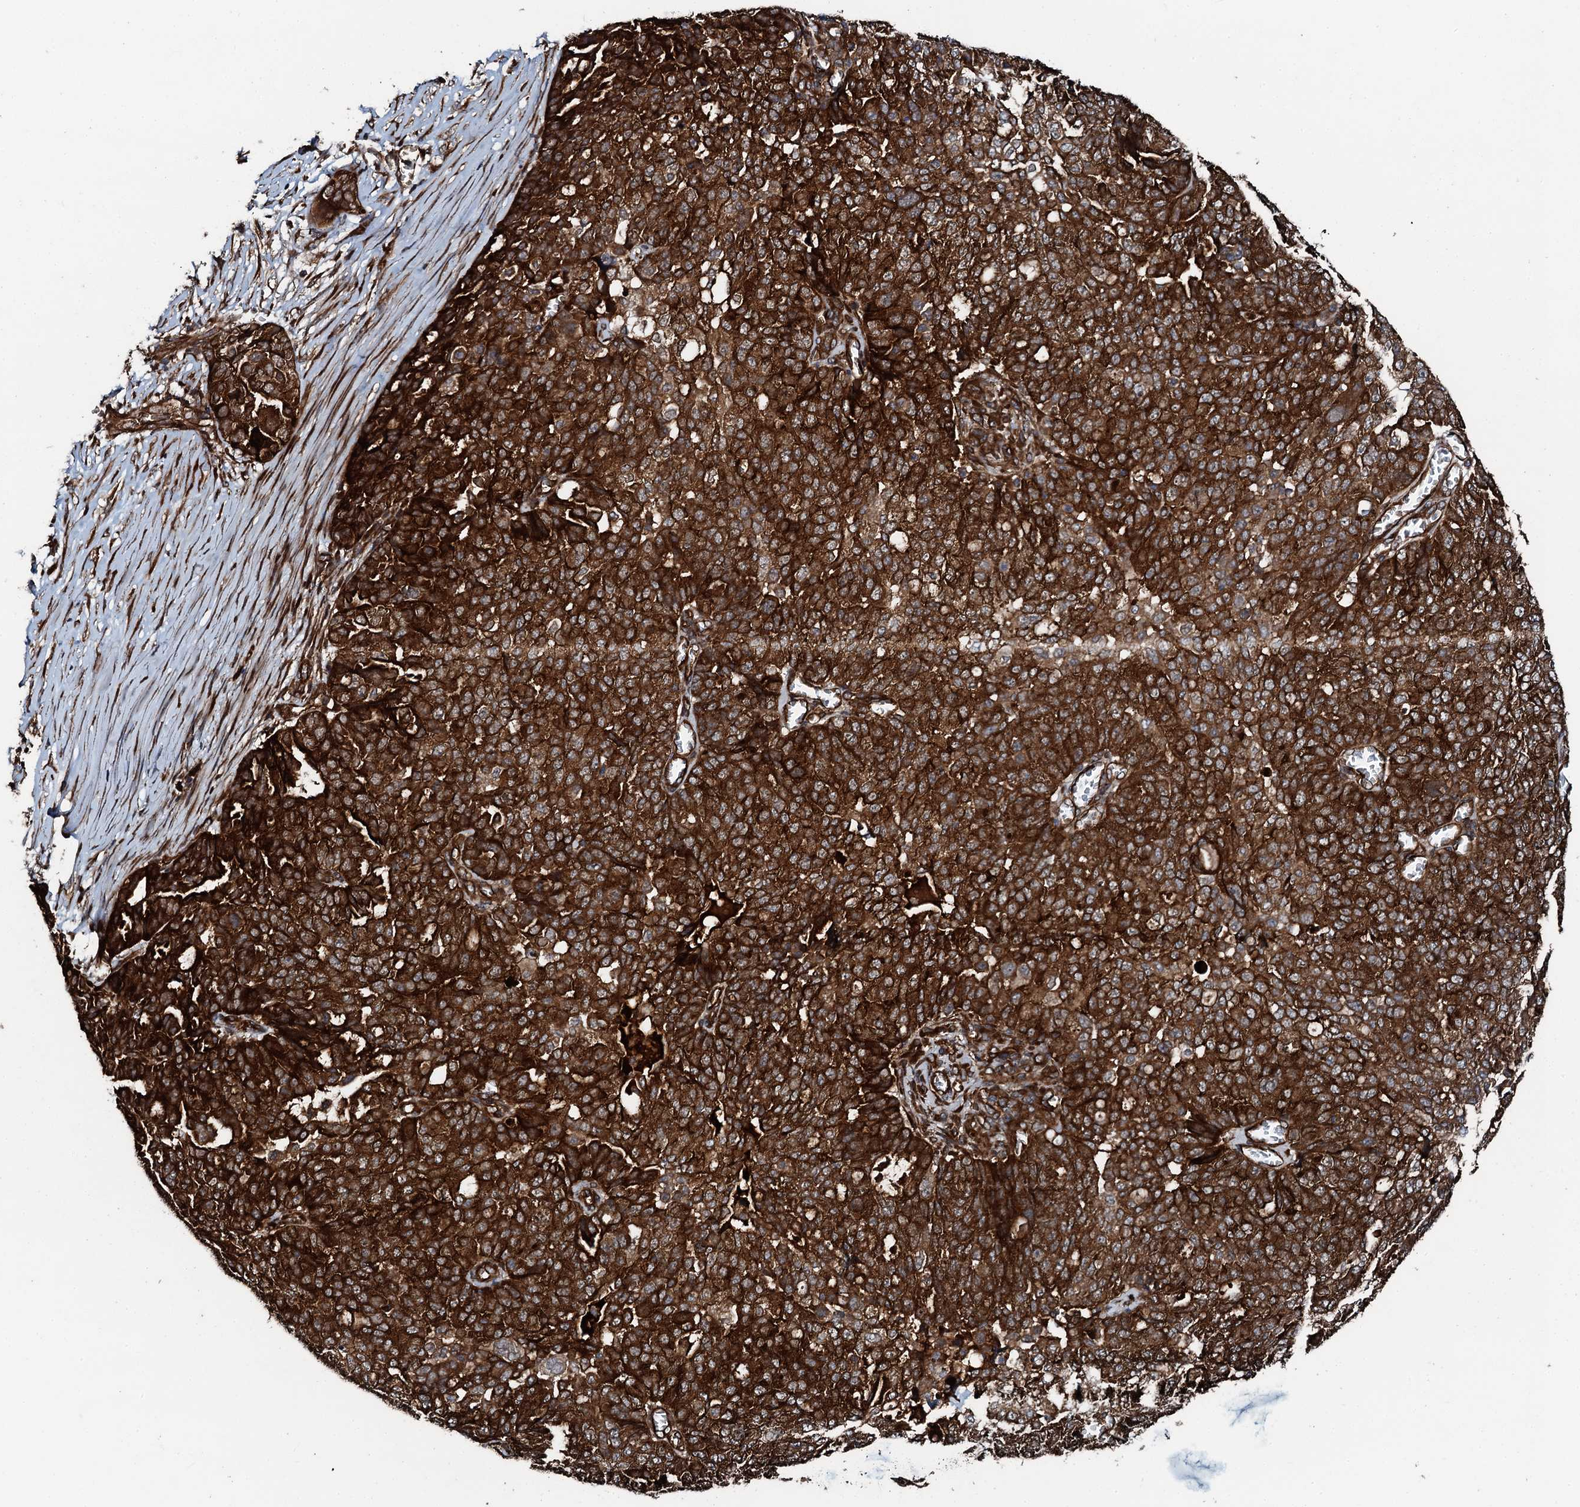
{"staining": {"intensity": "strong", "quantity": ">75%", "location": "cytoplasmic/membranous"}, "tissue": "ovarian cancer", "cell_type": "Tumor cells", "image_type": "cancer", "snomed": [{"axis": "morphology", "description": "Cystadenocarcinoma, serous, NOS"}, {"axis": "topography", "description": "Soft tissue"}, {"axis": "topography", "description": "Ovary"}], "caption": "About >75% of tumor cells in serous cystadenocarcinoma (ovarian) reveal strong cytoplasmic/membranous protein expression as visualized by brown immunohistochemical staining.", "gene": "FLYWCH1", "patient": {"sex": "female", "age": 57}}